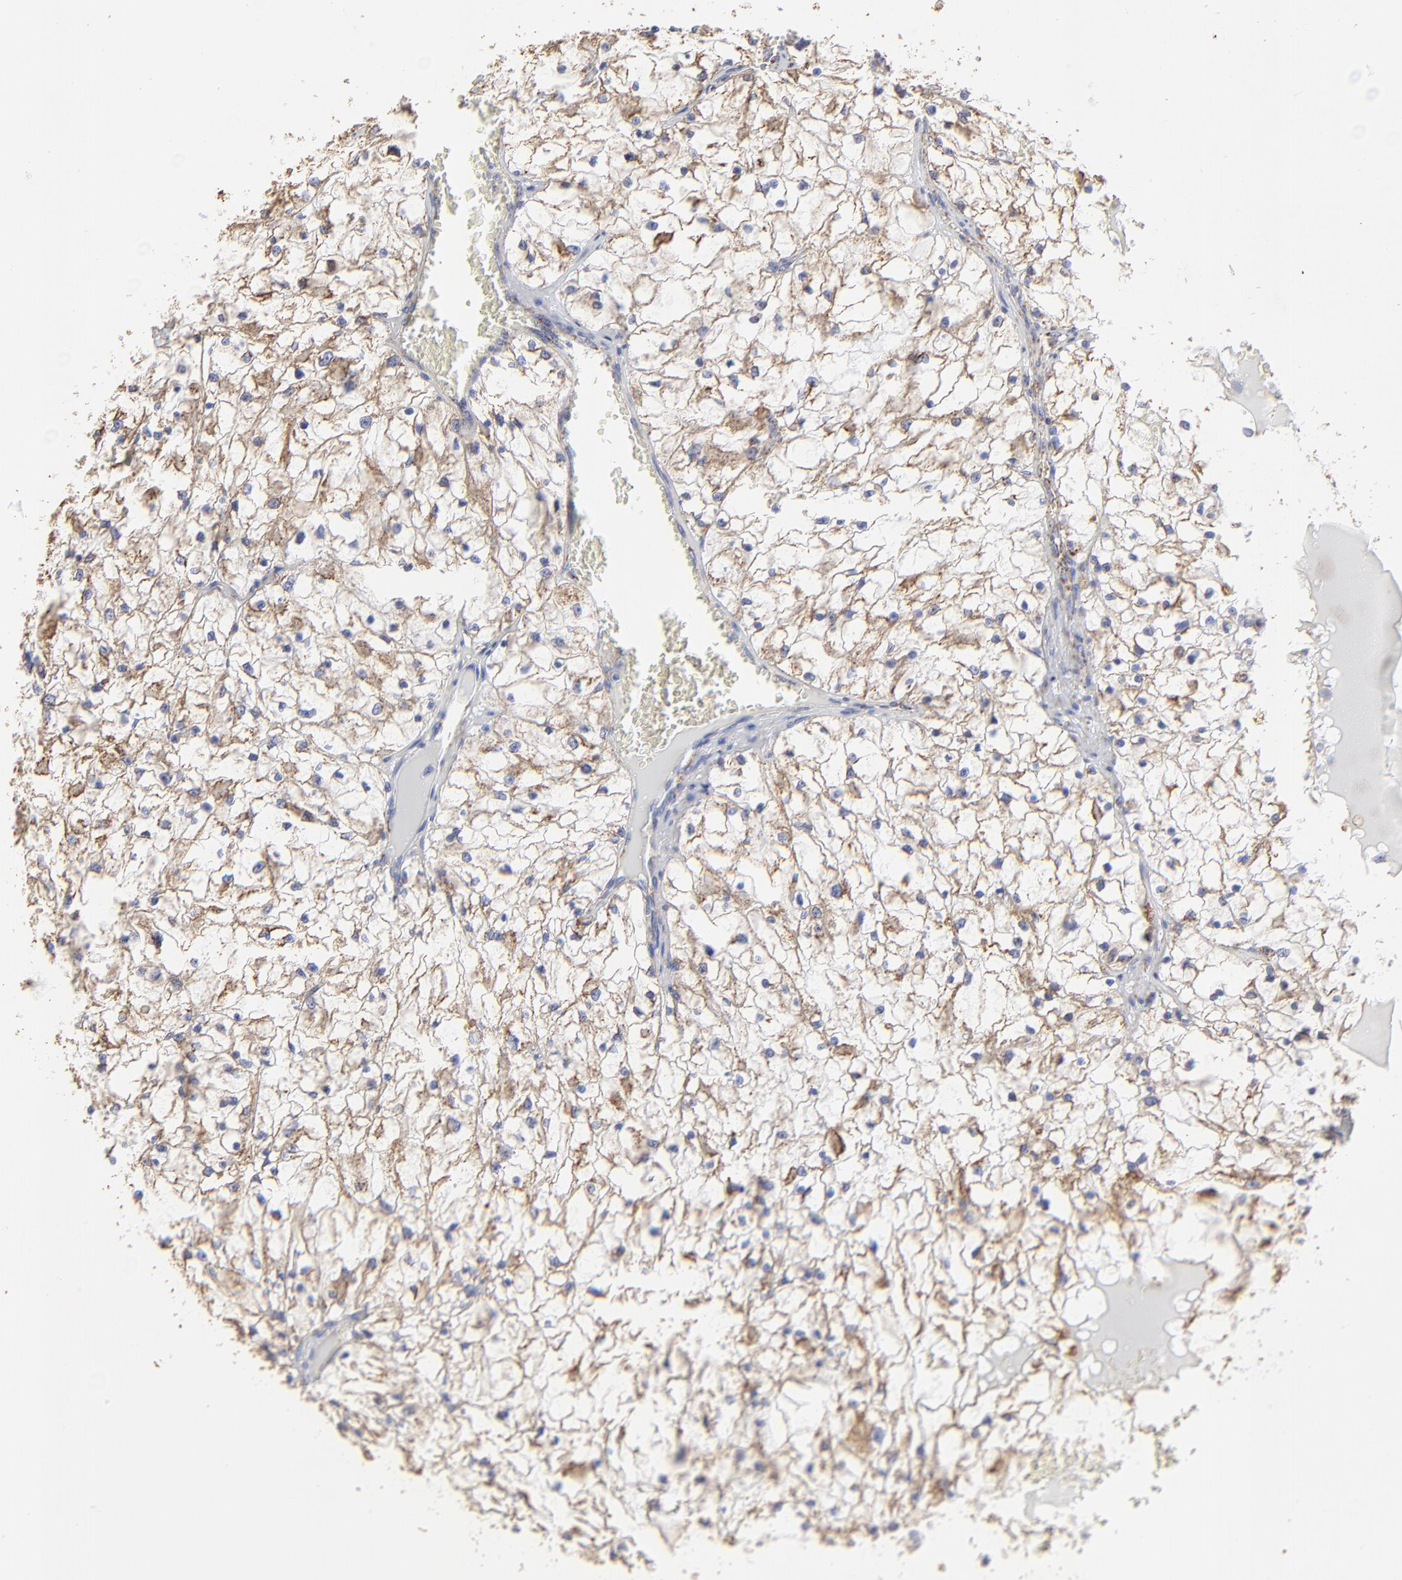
{"staining": {"intensity": "moderate", "quantity": "<25%", "location": "cytoplasmic/membranous"}, "tissue": "renal cancer", "cell_type": "Tumor cells", "image_type": "cancer", "snomed": [{"axis": "morphology", "description": "Adenocarcinoma, NOS"}, {"axis": "topography", "description": "Kidney"}], "caption": "Adenocarcinoma (renal) stained with a protein marker displays moderate staining in tumor cells.", "gene": "PINK1", "patient": {"sex": "male", "age": 61}}